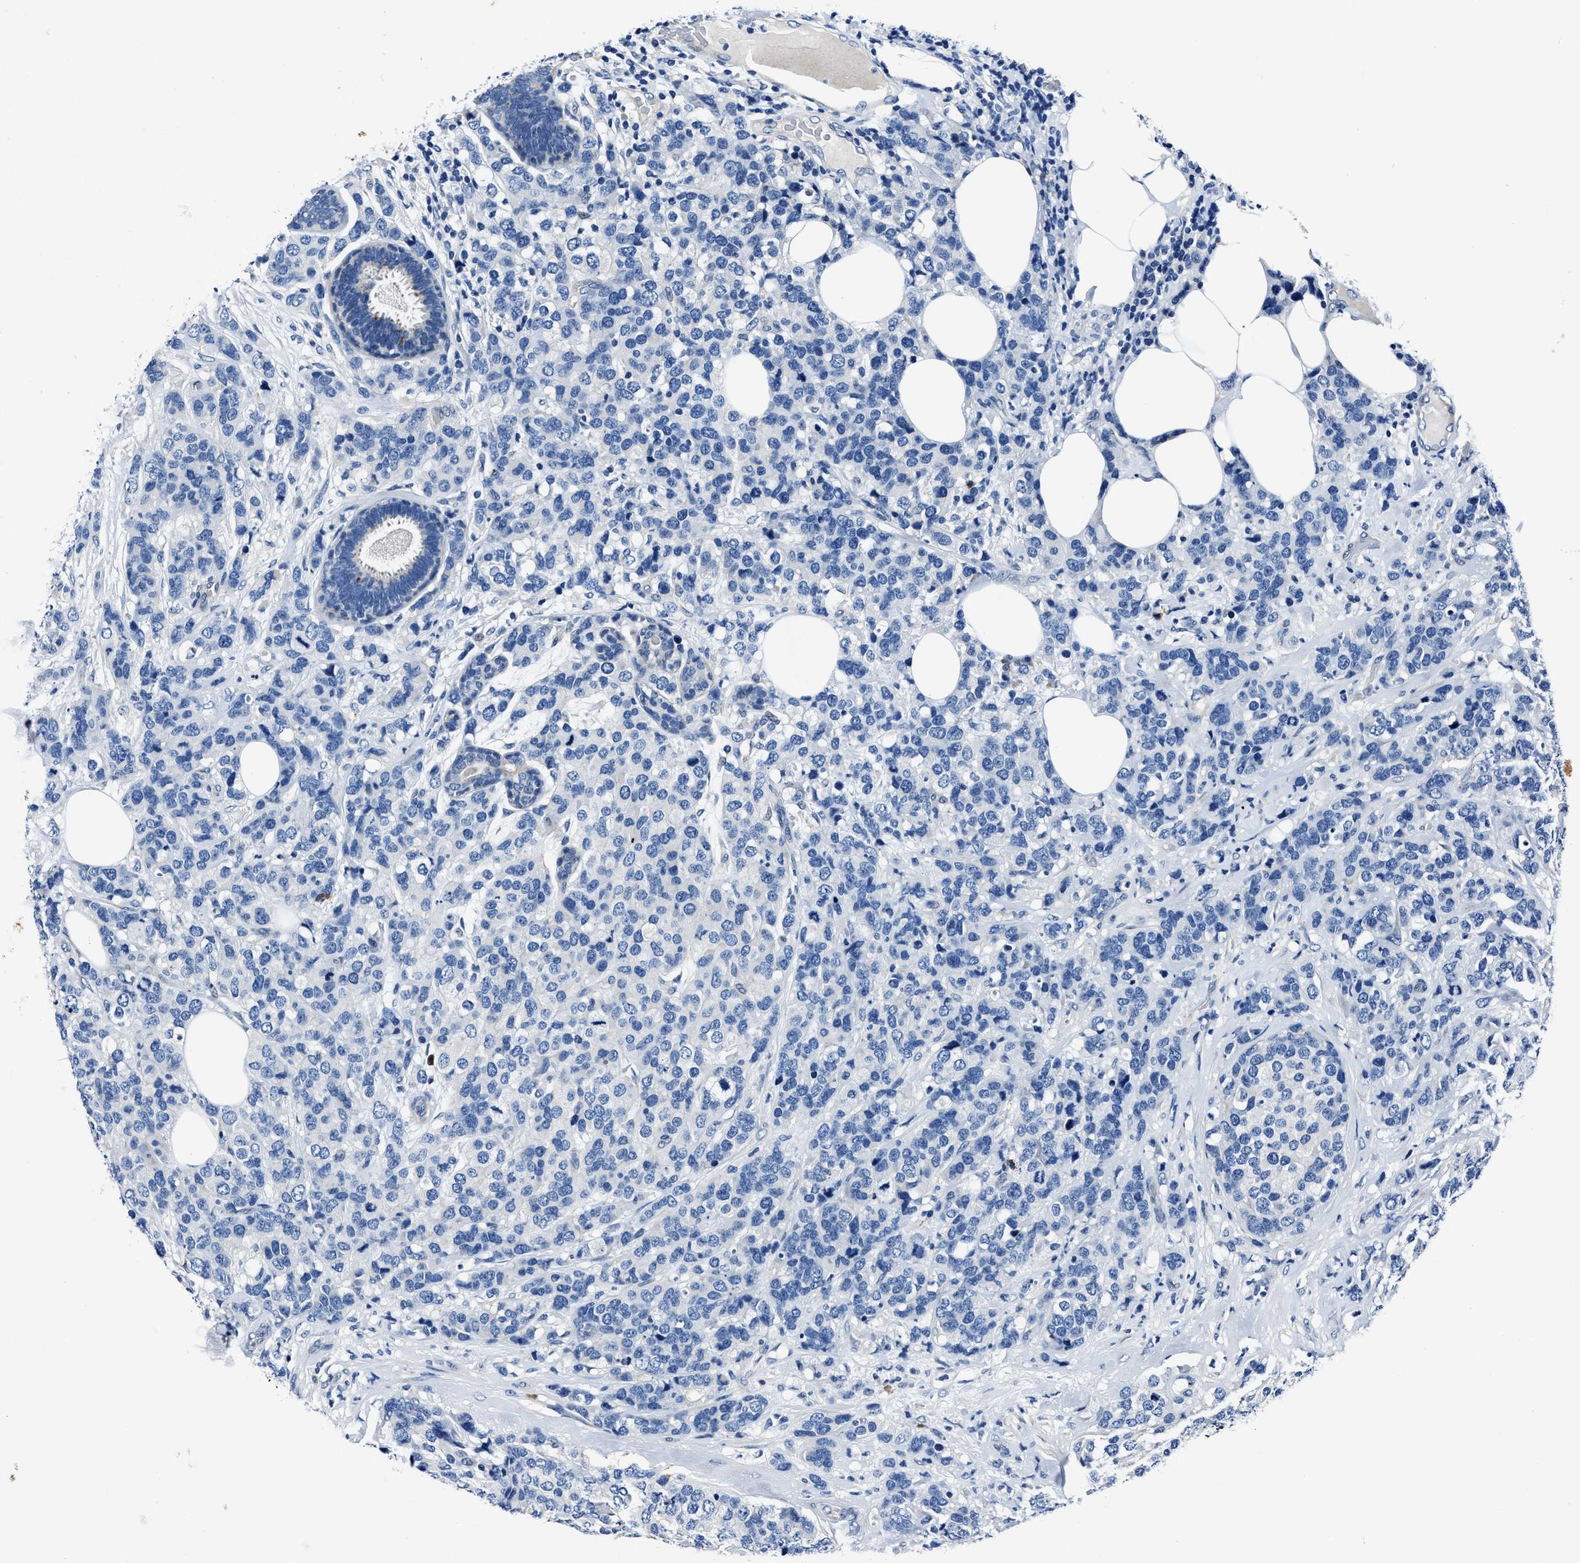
{"staining": {"intensity": "negative", "quantity": "none", "location": "none"}, "tissue": "breast cancer", "cell_type": "Tumor cells", "image_type": "cancer", "snomed": [{"axis": "morphology", "description": "Lobular carcinoma"}, {"axis": "topography", "description": "Breast"}], "caption": "DAB immunohistochemical staining of human breast lobular carcinoma displays no significant expression in tumor cells. (Brightfield microscopy of DAB (3,3'-diaminobenzidine) IHC at high magnification).", "gene": "NACAD", "patient": {"sex": "female", "age": 59}}